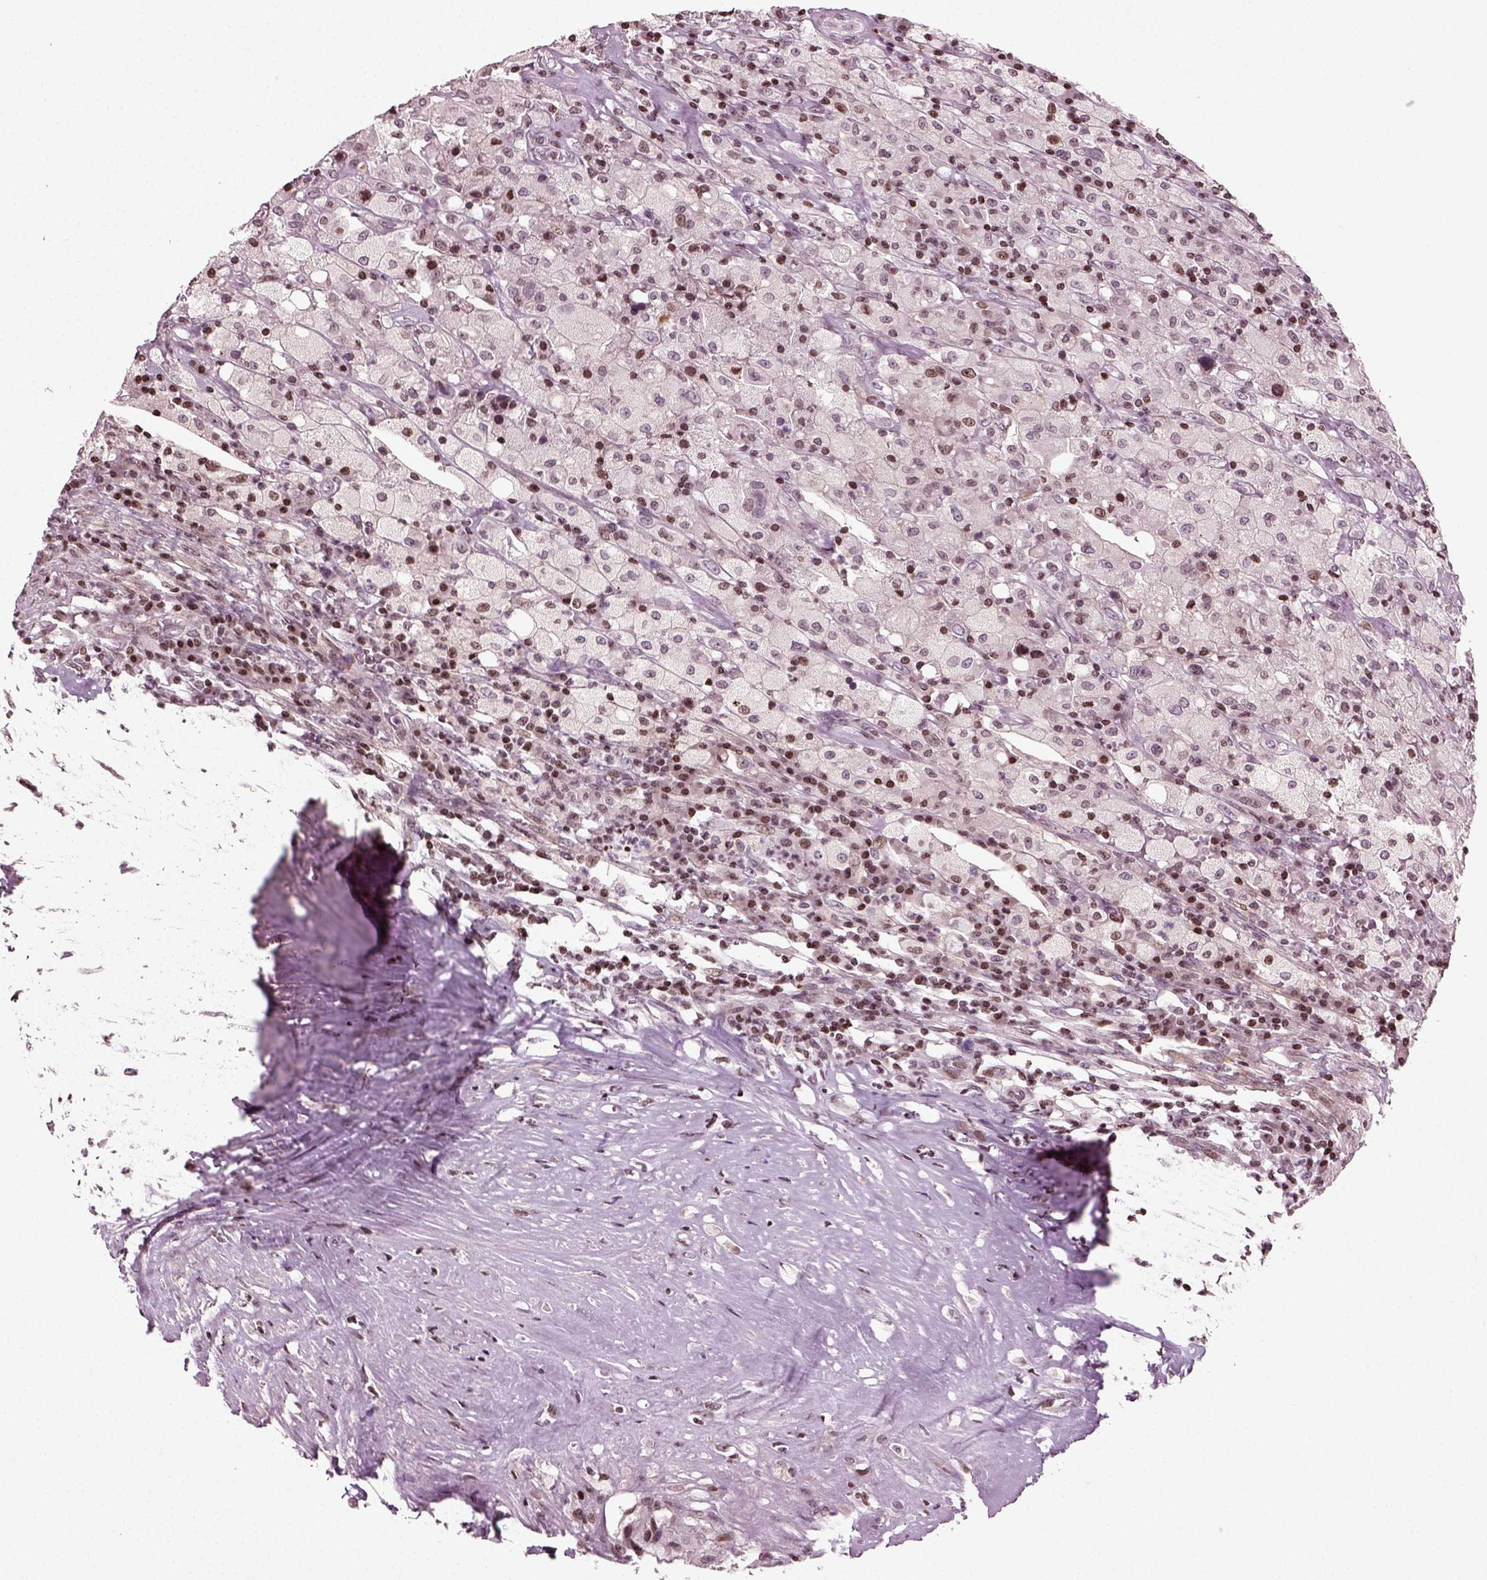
{"staining": {"intensity": "negative", "quantity": "none", "location": "none"}, "tissue": "testis cancer", "cell_type": "Tumor cells", "image_type": "cancer", "snomed": [{"axis": "morphology", "description": "Necrosis, NOS"}, {"axis": "morphology", "description": "Carcinoma, Embryonal, NOS"}, {"axis": "topography", "description": "Testis"}], "caption": "Testis embryonal carcinoma stained for a protein using immunohistochemistry displays no staining tumor cells.", "gene": "HEYL", "patient": {"sex": "male", "age": 19}}